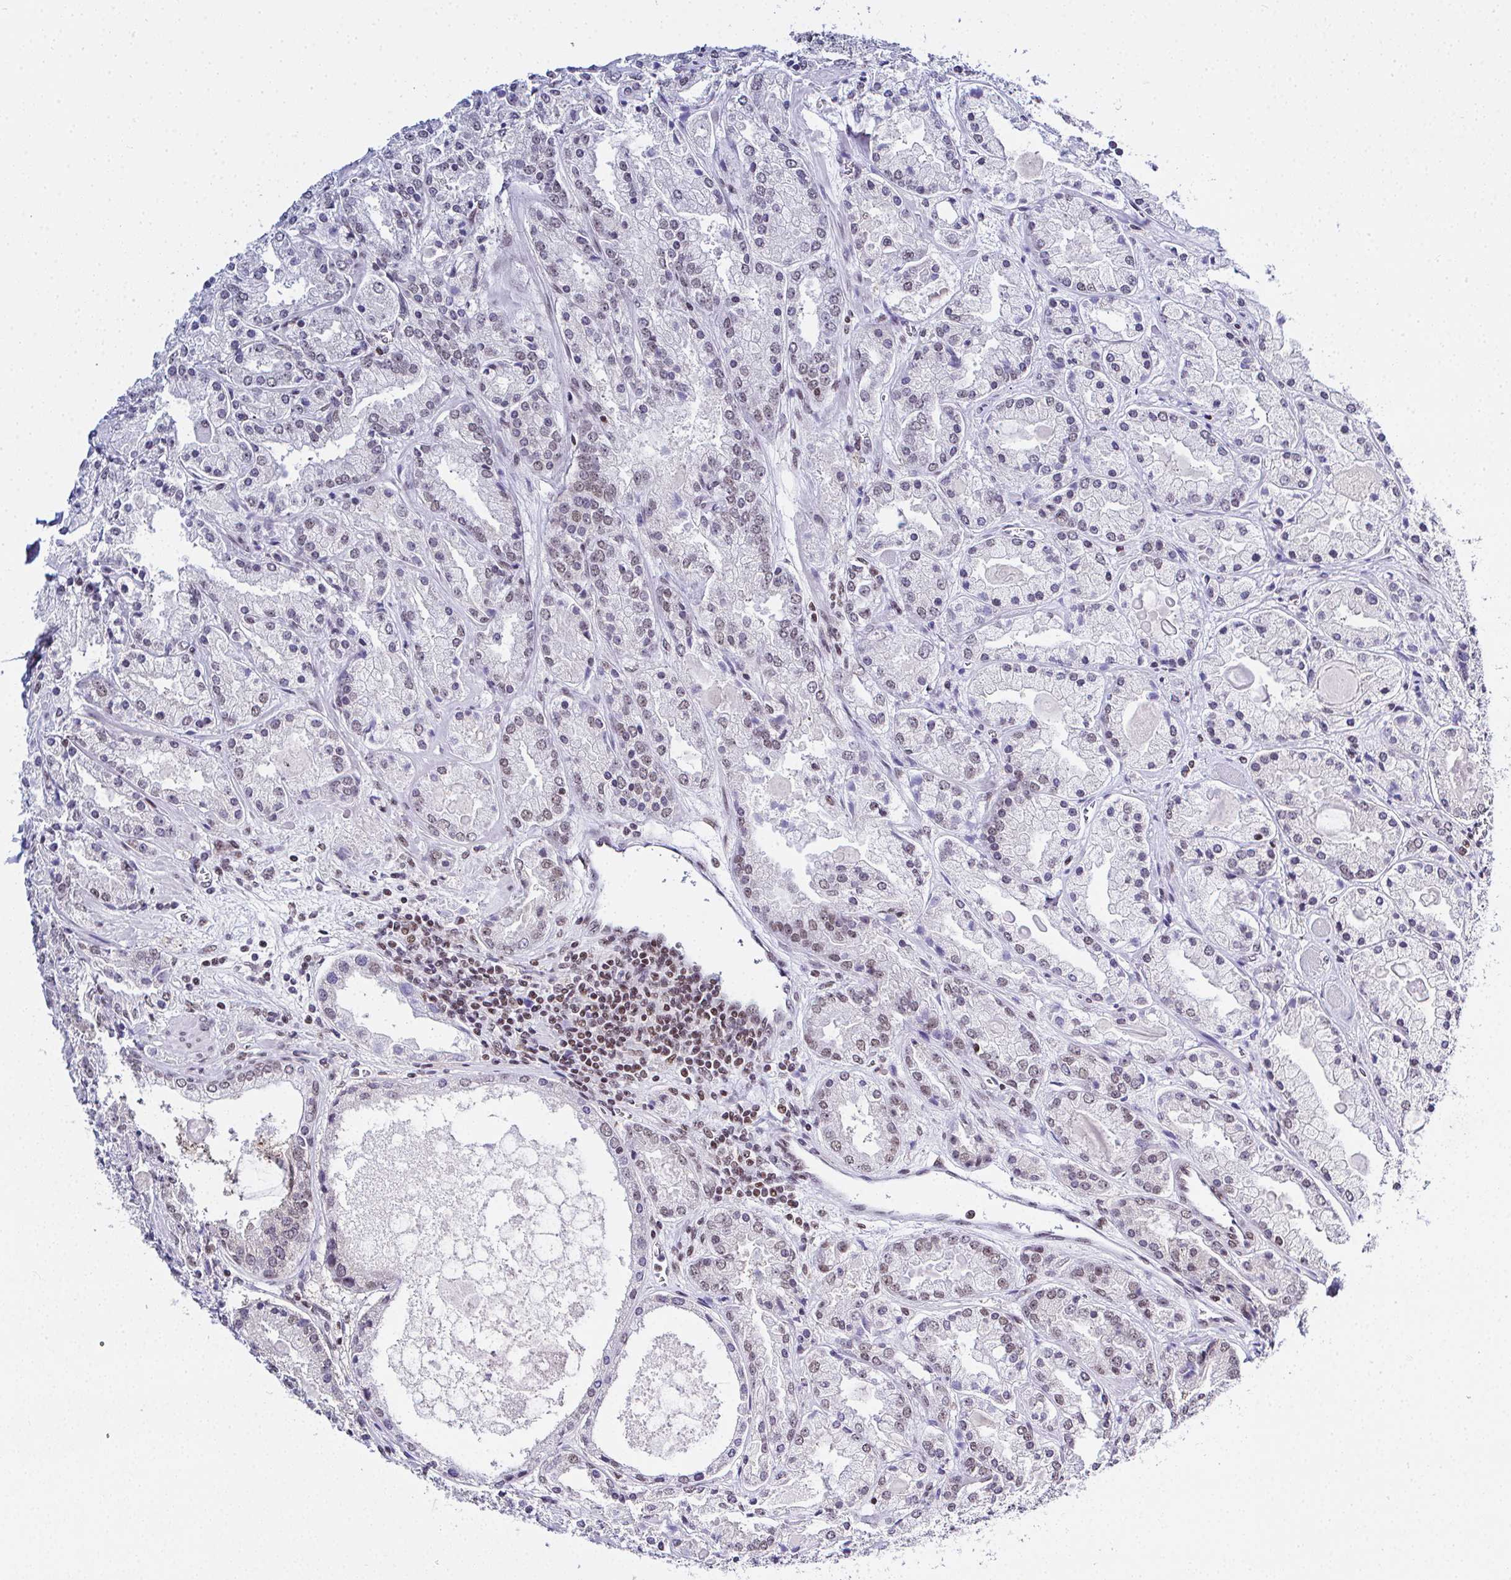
{"staining": {"intensity": "weak", "quantity": "25%-75%", "location": "nuclear"}, "tissue": "prostate cancer", "cell_type": "Tumor cells", "image_type": "cancer", "snomed": [{"axis": "morphology", "description": "Adenocarcinoma, High grade"}, {"axis": "topography", "description": "Prostate"}], "caption": "This histopathology image exhibits immunohistochemistry (IHC) staining of prostate cancer, with low weak nuclear staining in about 25%-75% of tumor cells.", "gene": "DR1", "patient": {"sex": "male", "age": 67}}